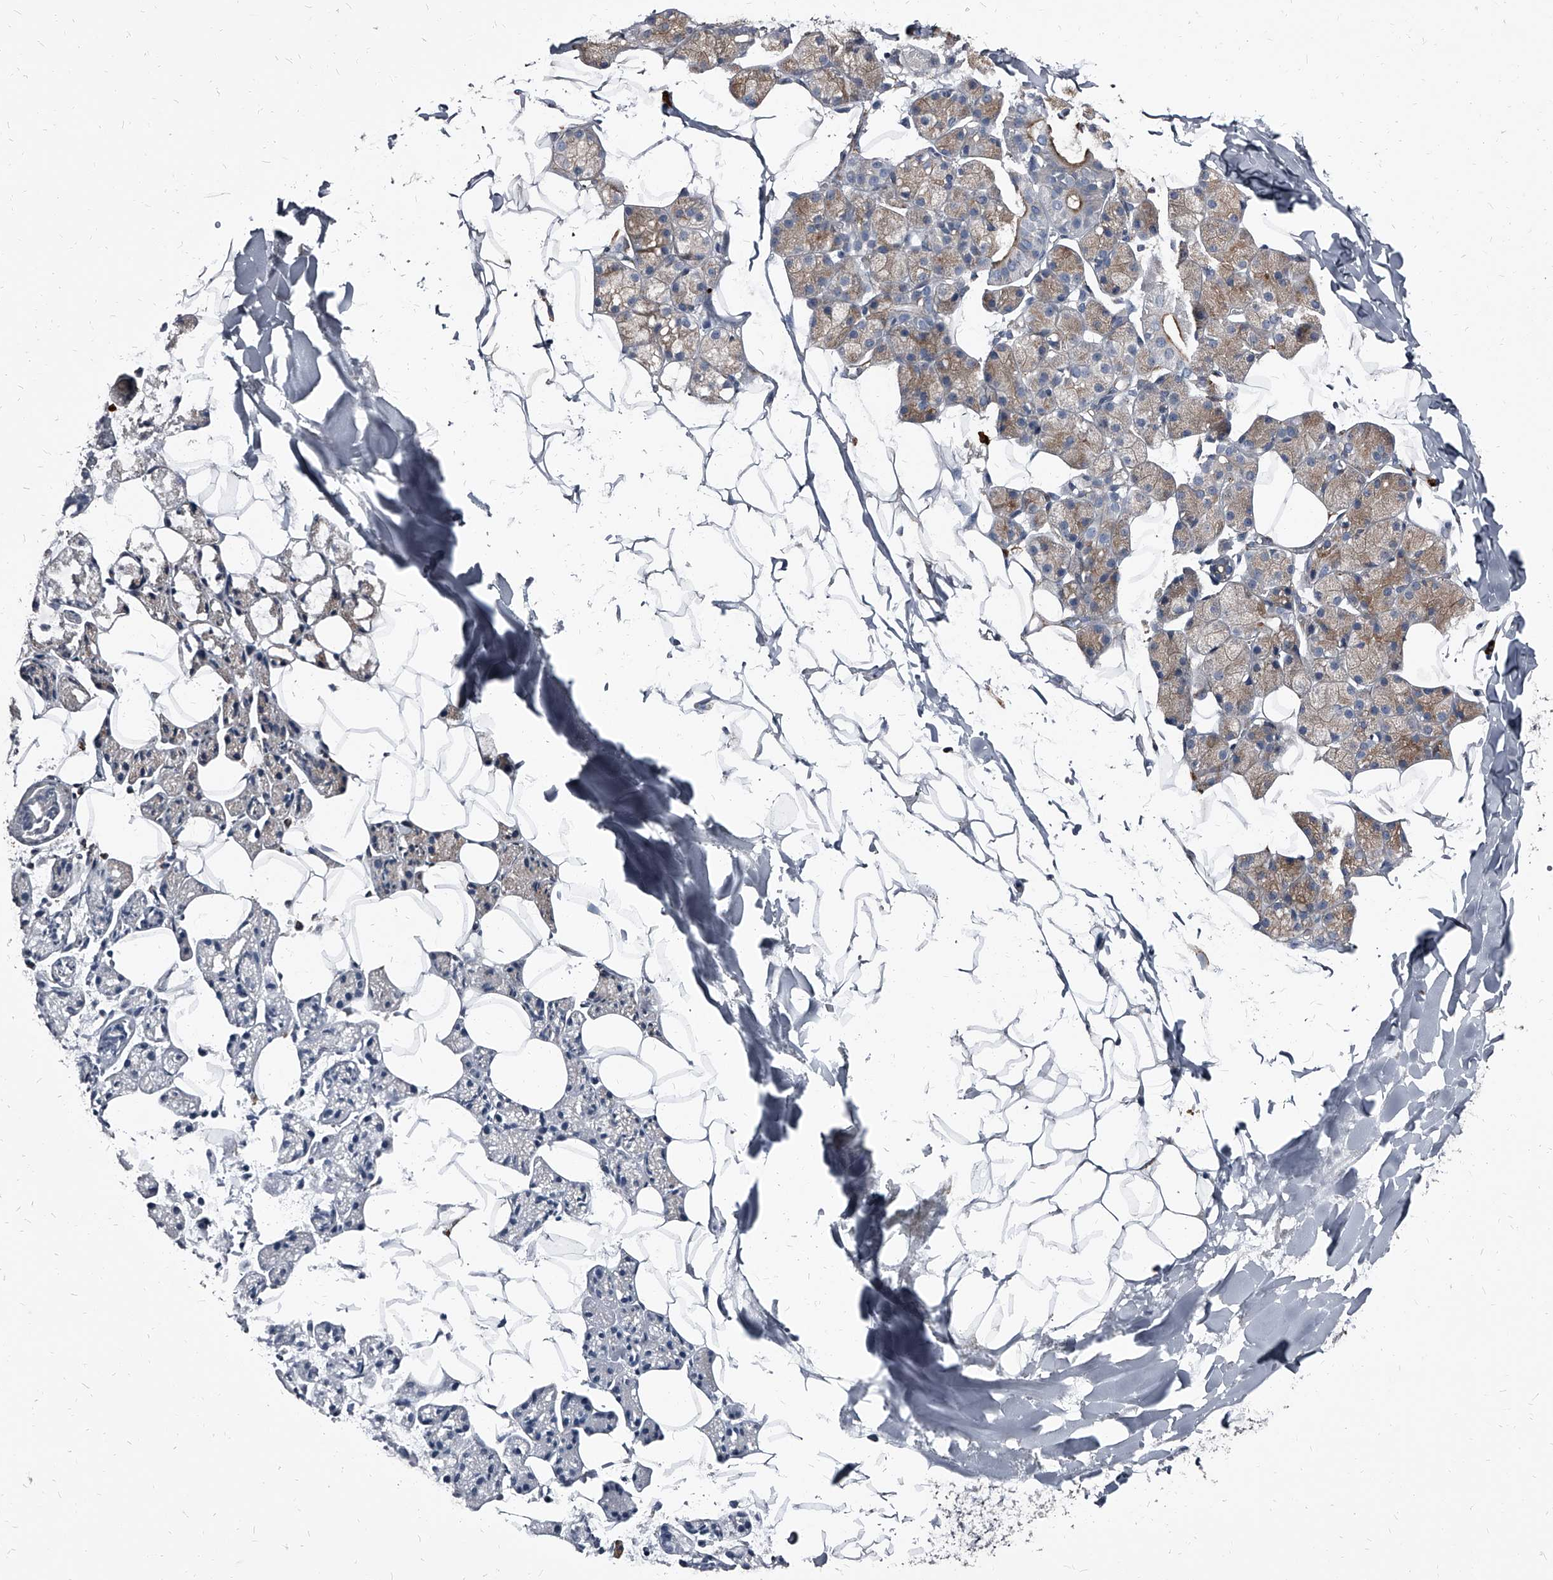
{"staining": {"intensity": "weak", "quantity": "25%-75%", "location": "cytoplasmic/membranous"}, "tissue": "salivary gland", "cell_type": "Glandular cells", "image_type": "normal", "snomed": [{"axis": "morphology", "description": "Normal tissue, NOS"}, {"axis": "topography", "description": "Salivary gland"}], "caption": "The immunohistochemical stain highlights weak cytoplasmic/membranous positivity in glandular cells of unremarkable salivary gland.", "gene": "PGLYRP3", "patient": {"sex": "female", "age": 33}}